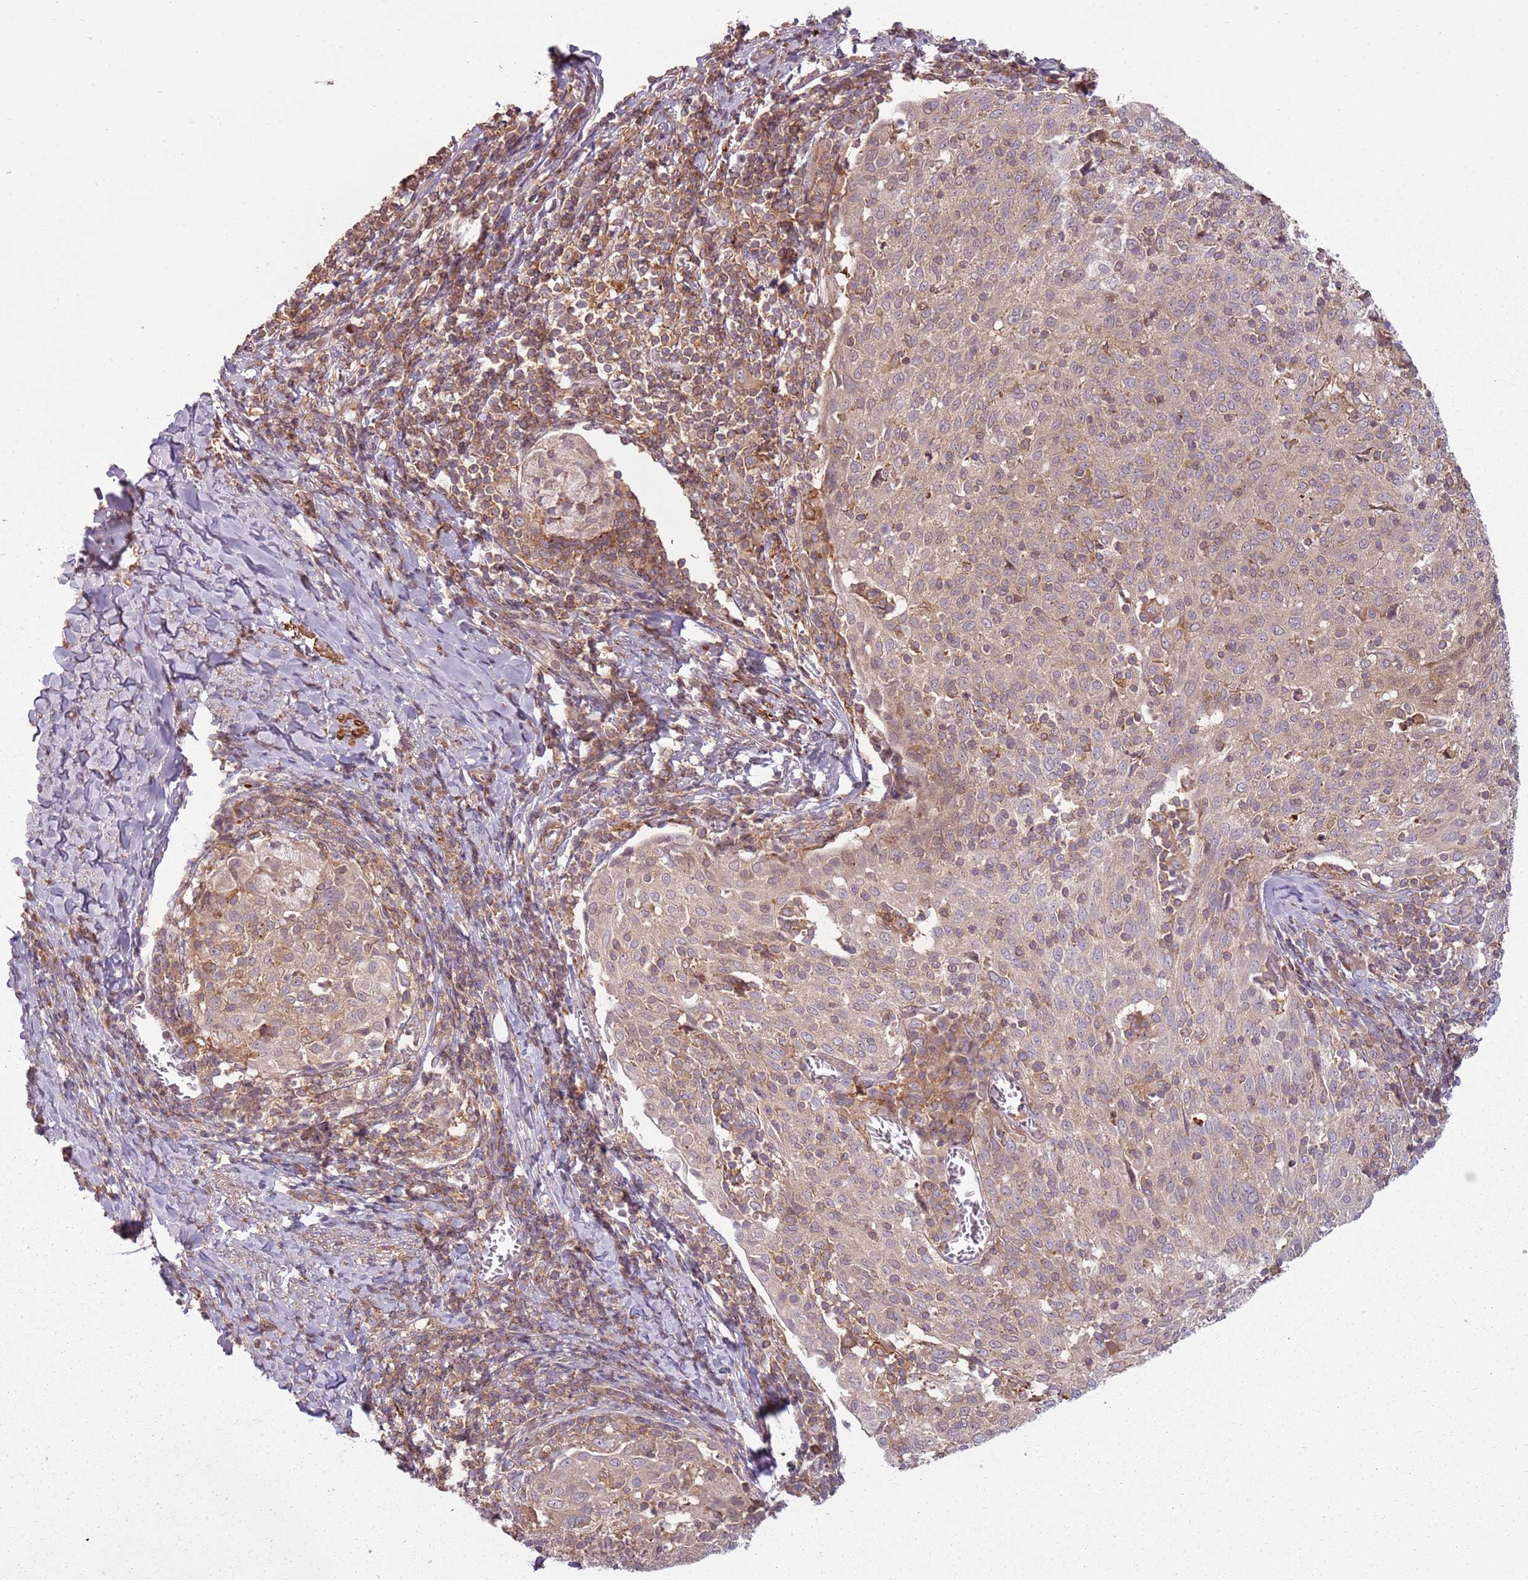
{"staining": {"intensity": "moderate", "quantity": "<25%", "location": "cytoplasmic/membranous"}, "tissue": "cervical cancer", "cell_type": "Tumor cells", "image_type": "cancer", "snomed": [{"axis": "morphology", "description": "Squamous cell carcinoma, NOS"}, {"axis": "topography", "description": "Cervix"}], "caption": "An immunohistochemistry (IHC) micrograph of neoplastic tissue is shown. Protein staining in brown highlights moderate cytoplasmic/membranous positivity in cervical cancer (squamous cell carcinoma) within tumor cells.", "gene": "RPL21", "patient": {"sex": "female", "age": 52}}